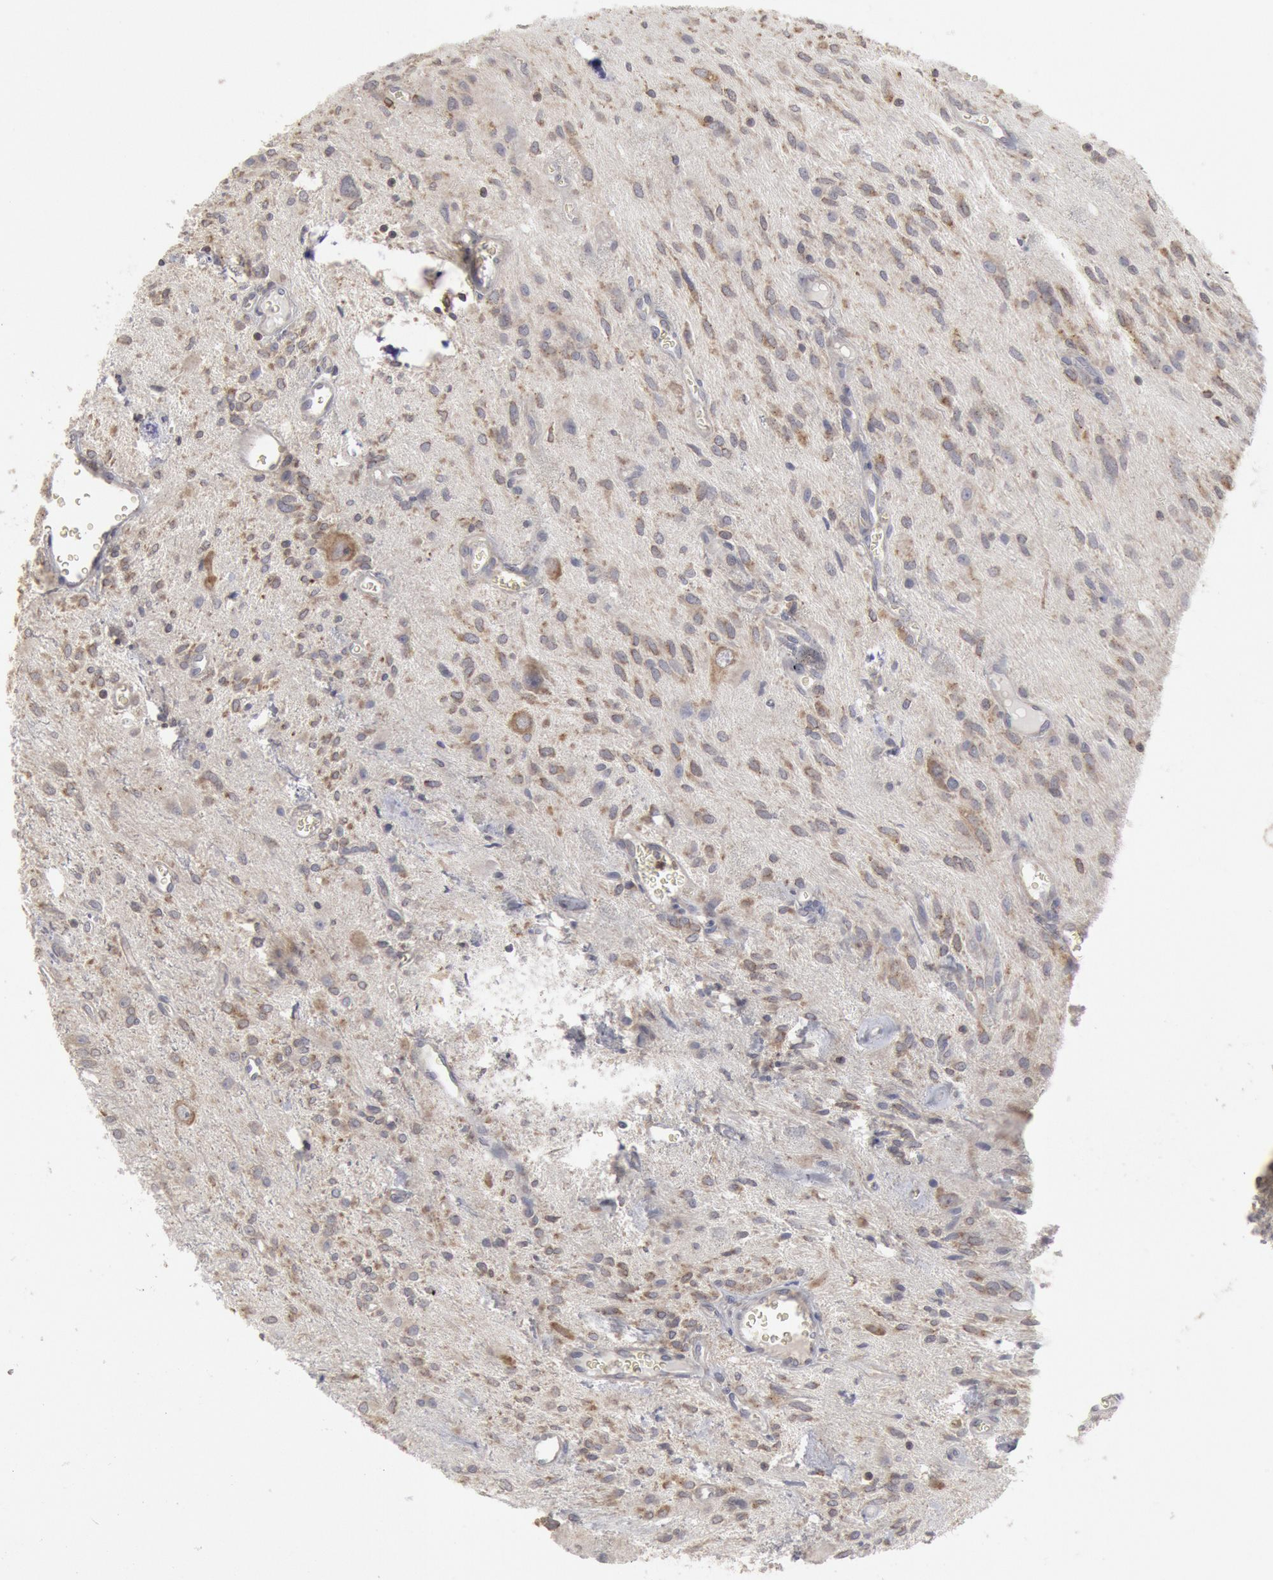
{"staining": {"intensity": "negative", "quantity": "none", "location": "none"}, "tissue": "glioma", "cell_type": "Tumor cells", "image_type": "cancer", "snomed": [{"axis": "morphology", "description": "Glioma, malignant, Low grade"}, {"axis": "topography", "description": "Brain"}], "caption": "This is a image of immunohistochemistry (IHC) staining of malignant glioma (low-grade), which shows no expression in tumor cells. Brightfield microscopy of immunohistochemistry (IHC) stained with DAB (3,3'-diaminobenzidine) (brown) and hematoxylin (blue), captured at high magnification.", "gene": "OSBPL8", "patient": {"sex": "female", "age": 15}}